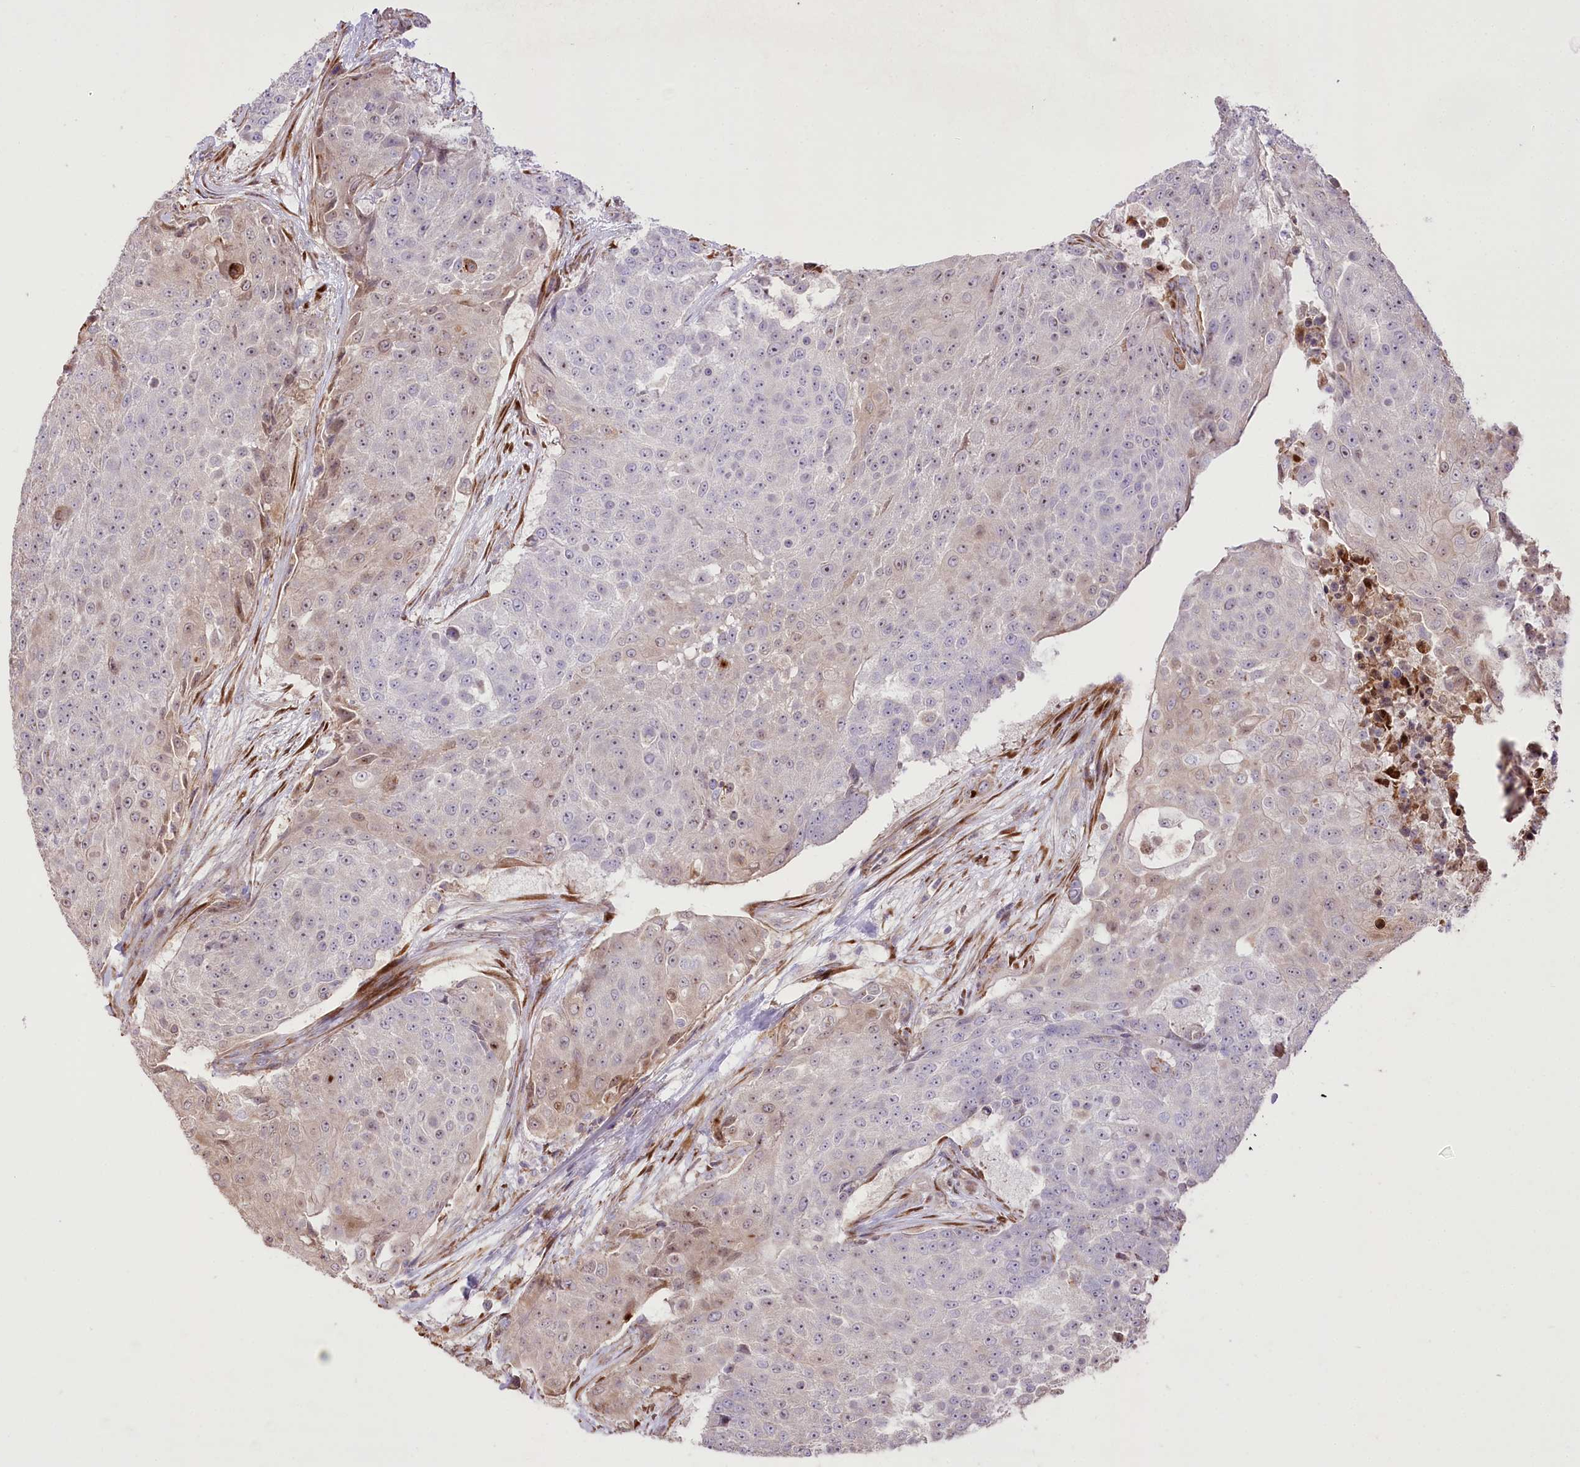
{"staining": {"intensity": "weak", "quantity": "<25%", "location": "cytoplasmic/membranous"}, "tissue": "urothelial cancer", "cell_type": "Tumor cells", "image_type": "cancer", "snomed": [{"axis": "morphology", "description": "Urothelial carcinoma, High grade"}, {"axis": "topography", "description": "Urinary bladder"}], "caption": "Immunohistochemistry (IHC) micrograph of neoplastic tissue: urothelial carcinoma (high-grade) stained with DAB (3,3'-diaminobenzidine) displays no significant protein expression in tumor cells.", "gene": "RNF24", "patient": {"sex": "female", "age": 63}}